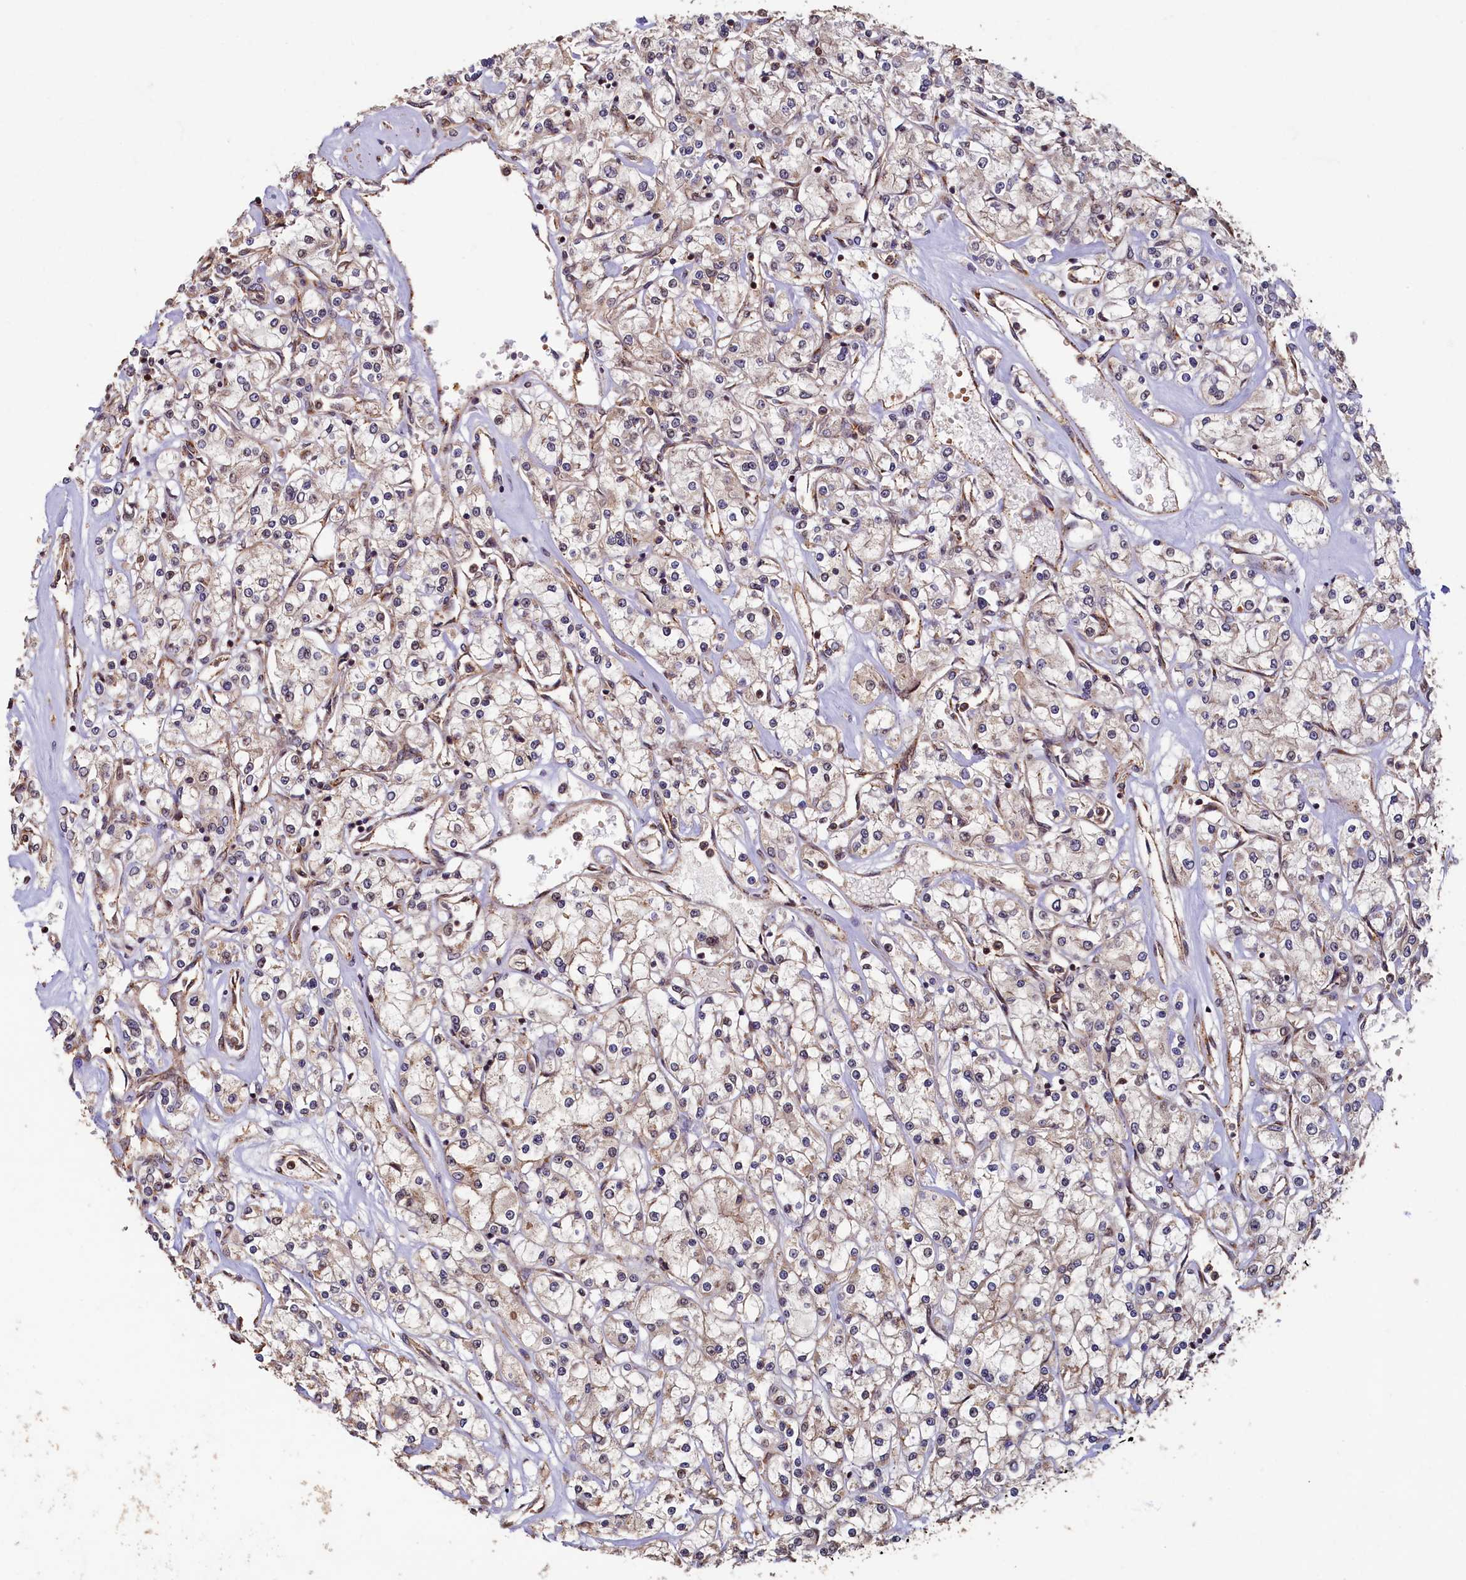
{"staining": {"intensity": "weak", "quantity": "25%-75%", "location": "cytoplasmic/membranous"}, "tissue": "renal cancer", "cell_type": "Tumor cells", "image_type": "cancer", "snomed": [{"axis": "morphology", "description": "Adenocarcinoma, NOS"}, {"axis": "topography", "description": "Kidney"}], "caption": "Immunohistochemical staining of human renal cancer demonstrates low levels of weak cytoplasmic/membranous staining in approximately 25%-75% of tumor cells. (DAB (3,3'-diaminobenzidine) IHC, brown staining for protein, blue staining for nuclei).", "gene": "TMEM181", "patient": {"sex": "female", "age": 59}}